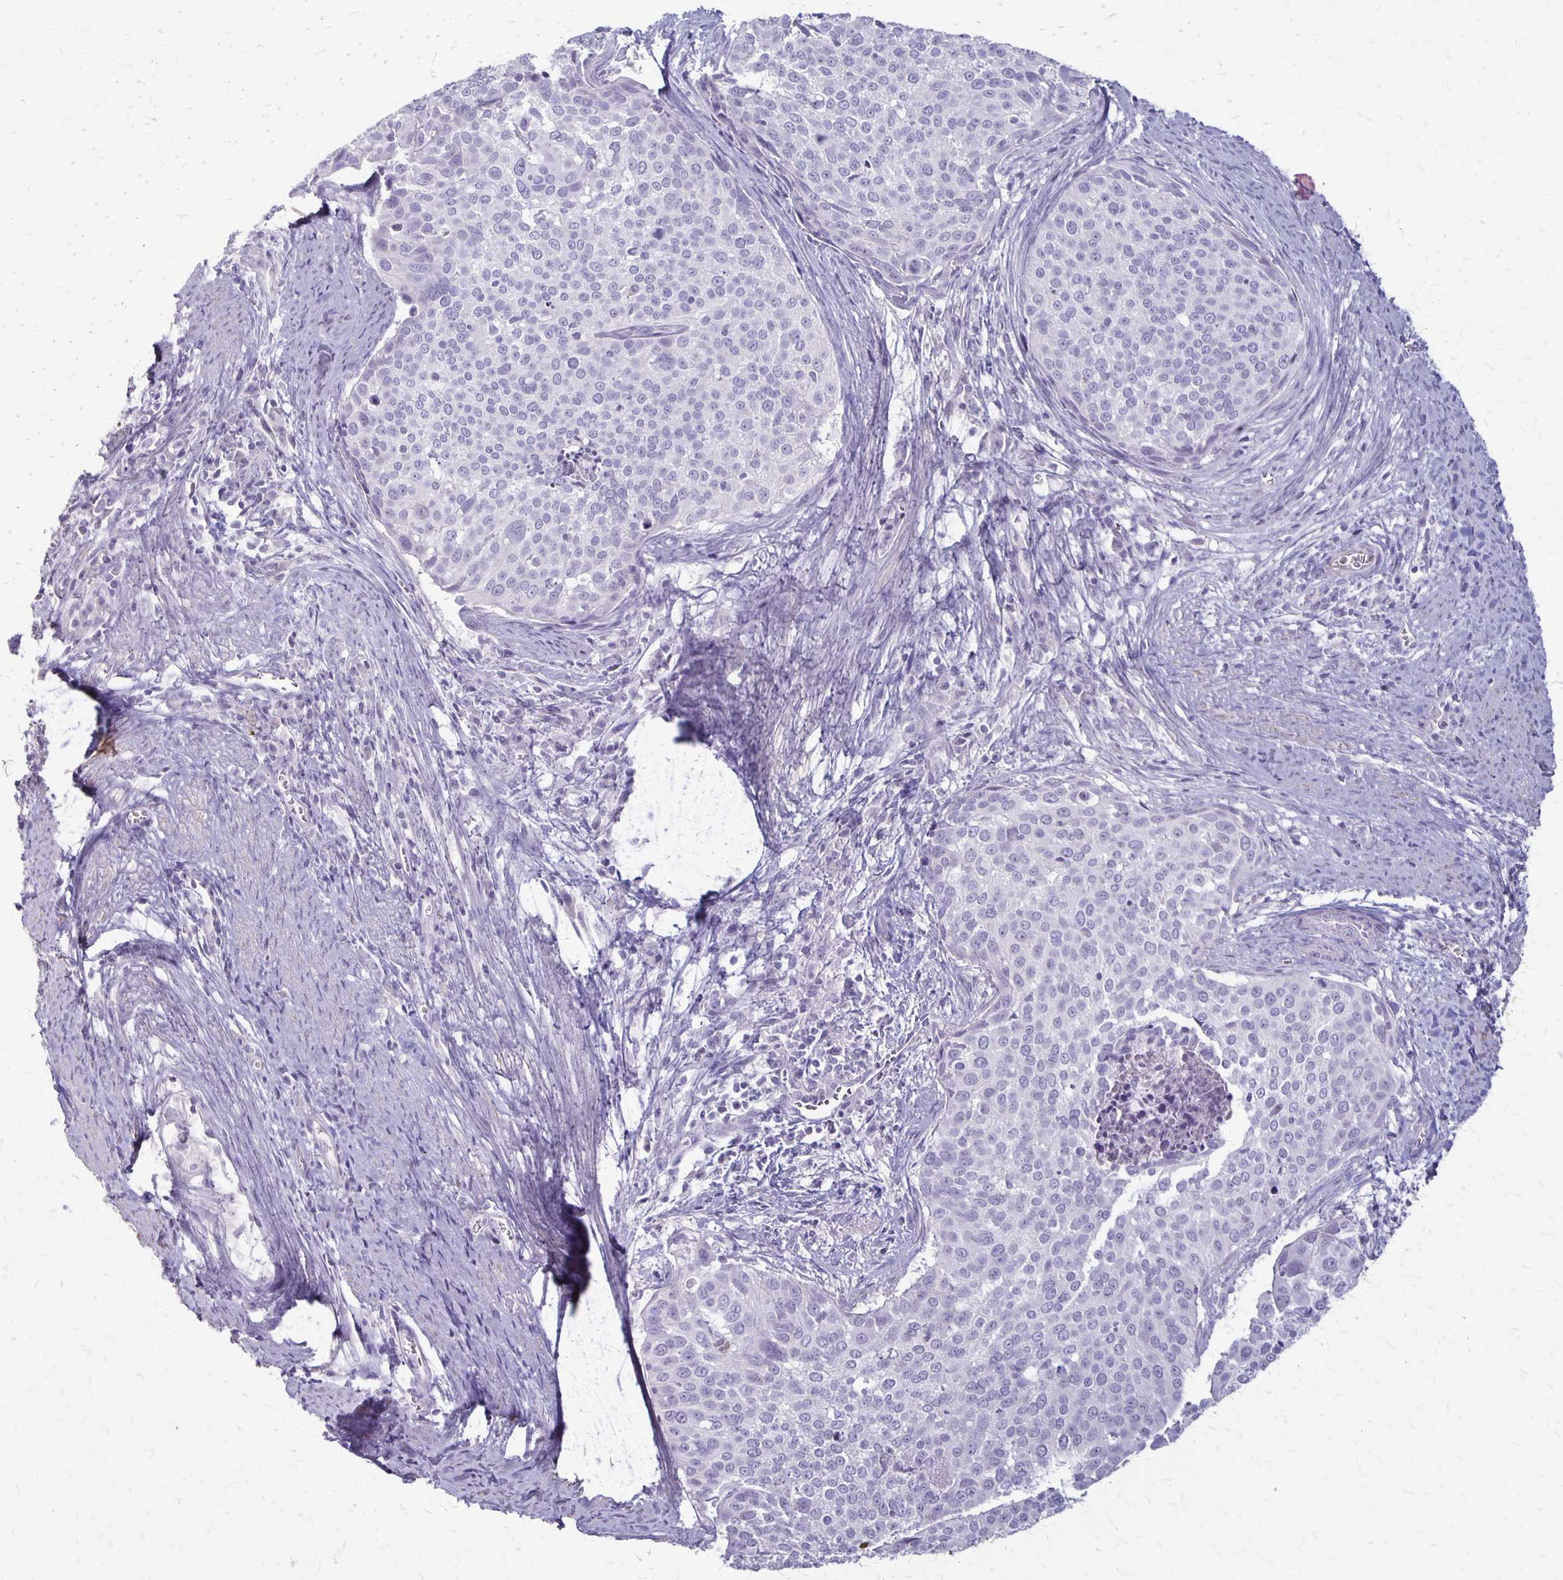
{"staining": {"intensity": "negative", "quantity": "none", "location": "none"}, "tissue": "cervical cancer", "cell_type": "Tumor cells", "image_type": "cancer", "snomed": [{"axis": "morphology", "description": "Squamous cell carcinoma, NOS"}, {"axis": "topography", "description": "Cervix"}], "caption": "This is an immunohistochemistry (IHC) micrograph of human squamous cell carcinoma (cervical). There is no positivity in tumor cells.", "gene": "SEPTIN5", "patient": {"sex": "female", "age": 39}}